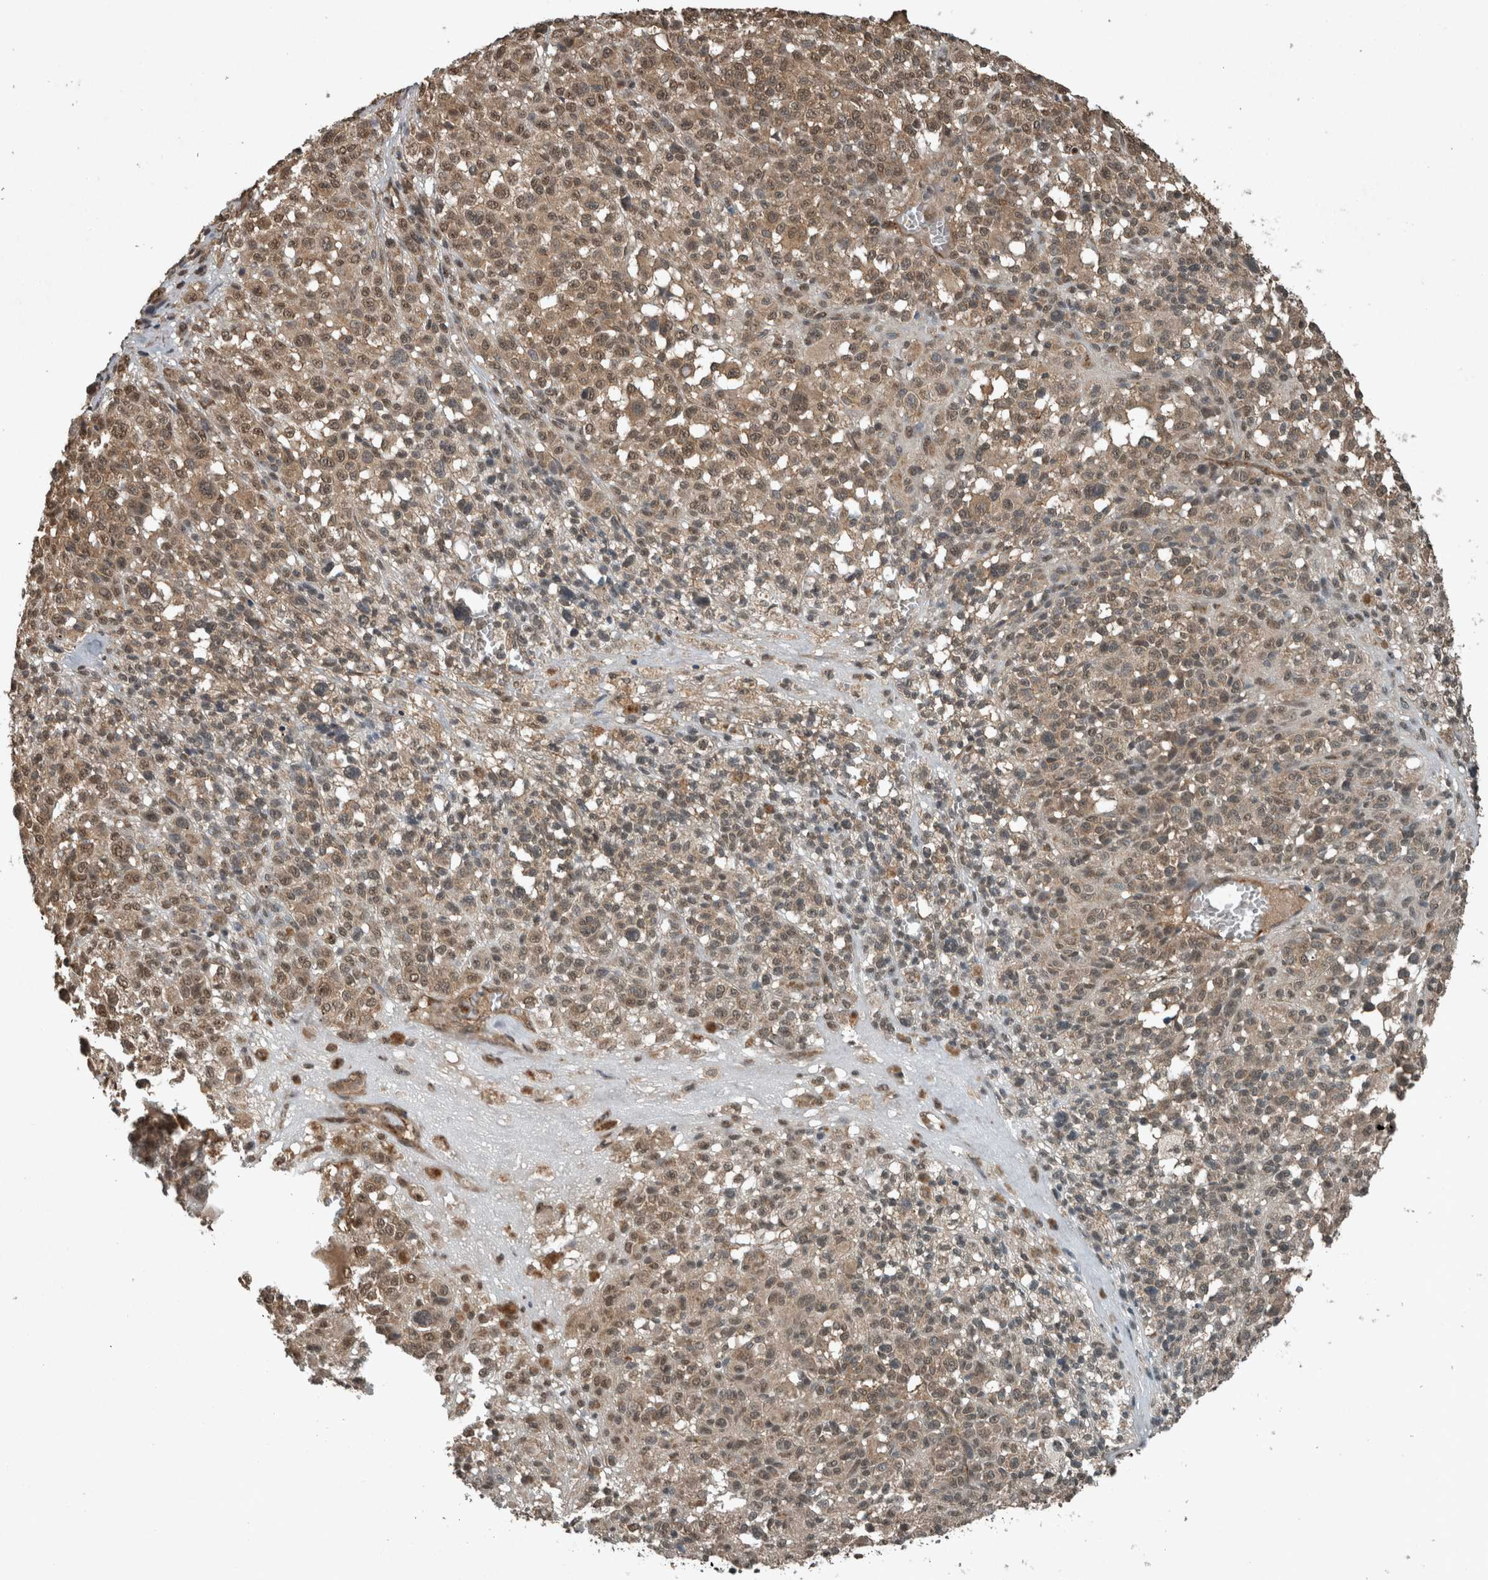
{"staining": {"intensity": "moderate", "quantity": "25%-75%", "location": "cytoplasmic/membranous,nuclear"}, "tissue": "melanoma", "cell_type": "Tumor cells", "image_type": "cancer", "snomed": [{"axis": "morphology", "description": "Malignant melanoma, Metastatic site"}, {"axis": "topography", "description": "Skin"}], "caption": "The immunohistochemical stain shows moderate cytoplasmic/membranous and nuclear staining in tumor cells of melanoma tissue.", "gene": "ARHGEF12", "patient": {"sex": "female", "age": 74}}